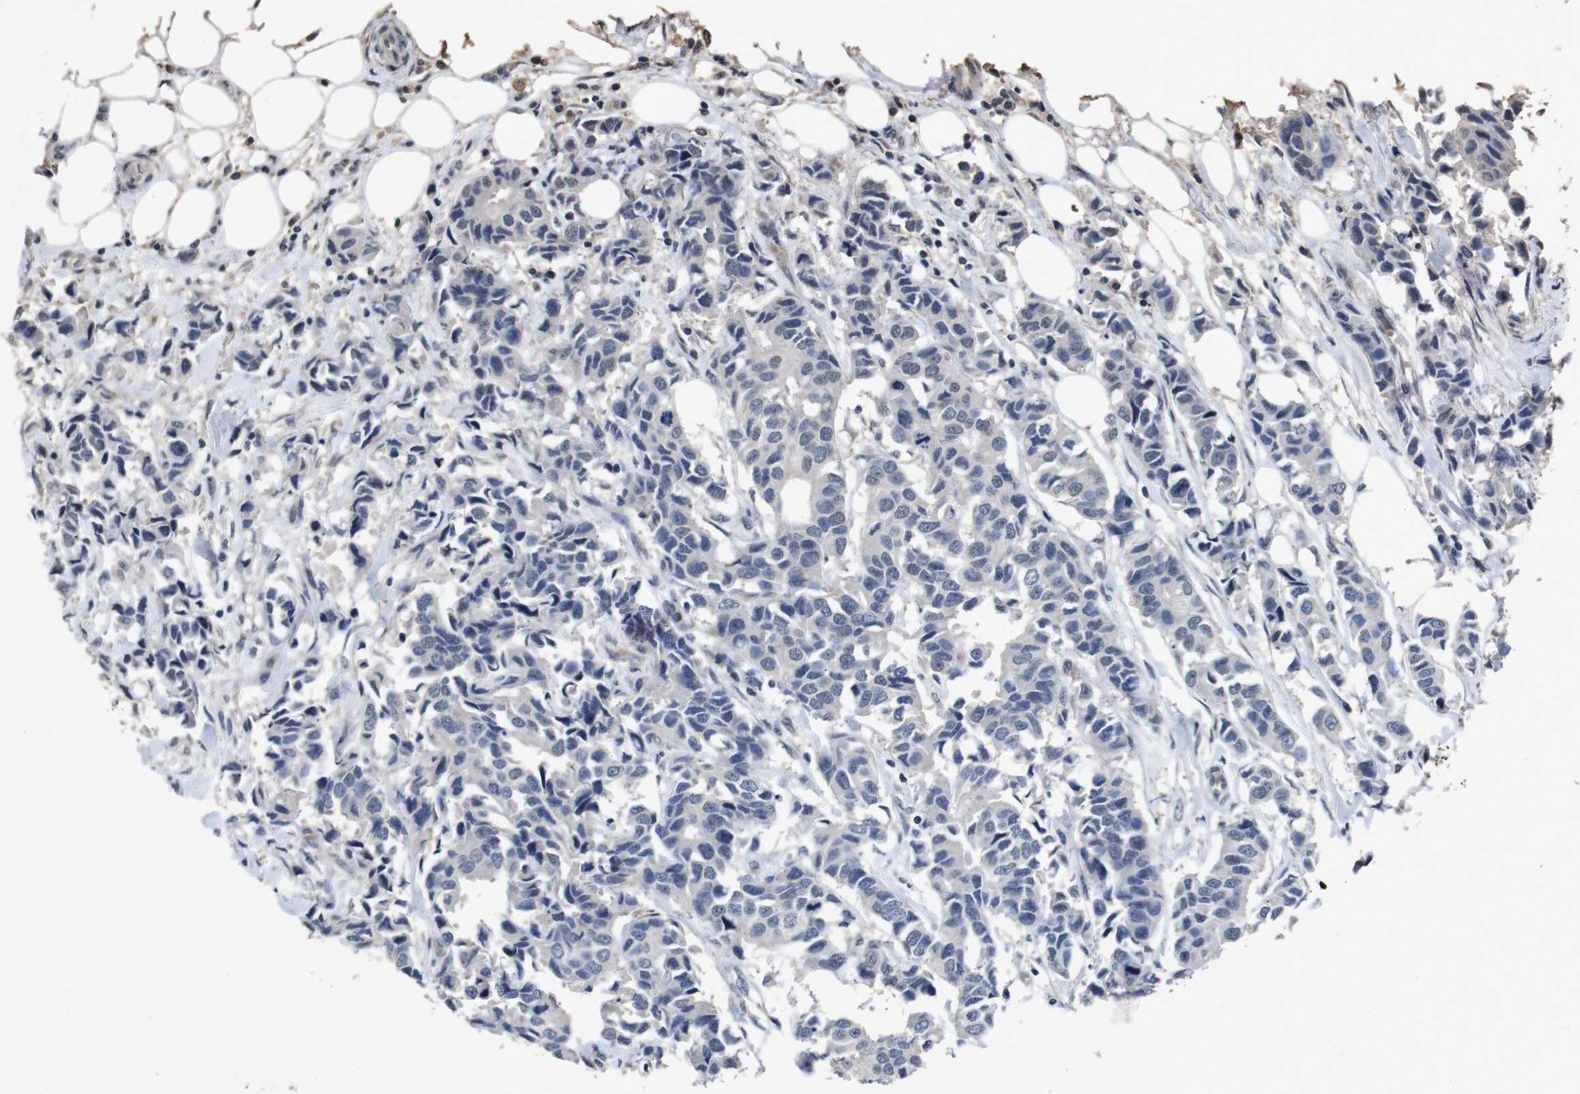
{"staining": {"intensity": "negative", "quantity": "none", "location": "none"}, "tissue": "breast cancer", "cell_type": "Tumor cells", "image_type": "cancer", "snomed": [{"axis": "morphology", "description": "Duct carcinoma"}, {"axis": "topography", "description": "Breast"}], "caption": "Histopathology image shows no significant protein expression in tumor cells of breast intraductal carcinoma. (Brightfield microscopy of DAB IHC at high magnification).", "gene": "AKT3", "patient": {"sex": "female", "age": 80}}